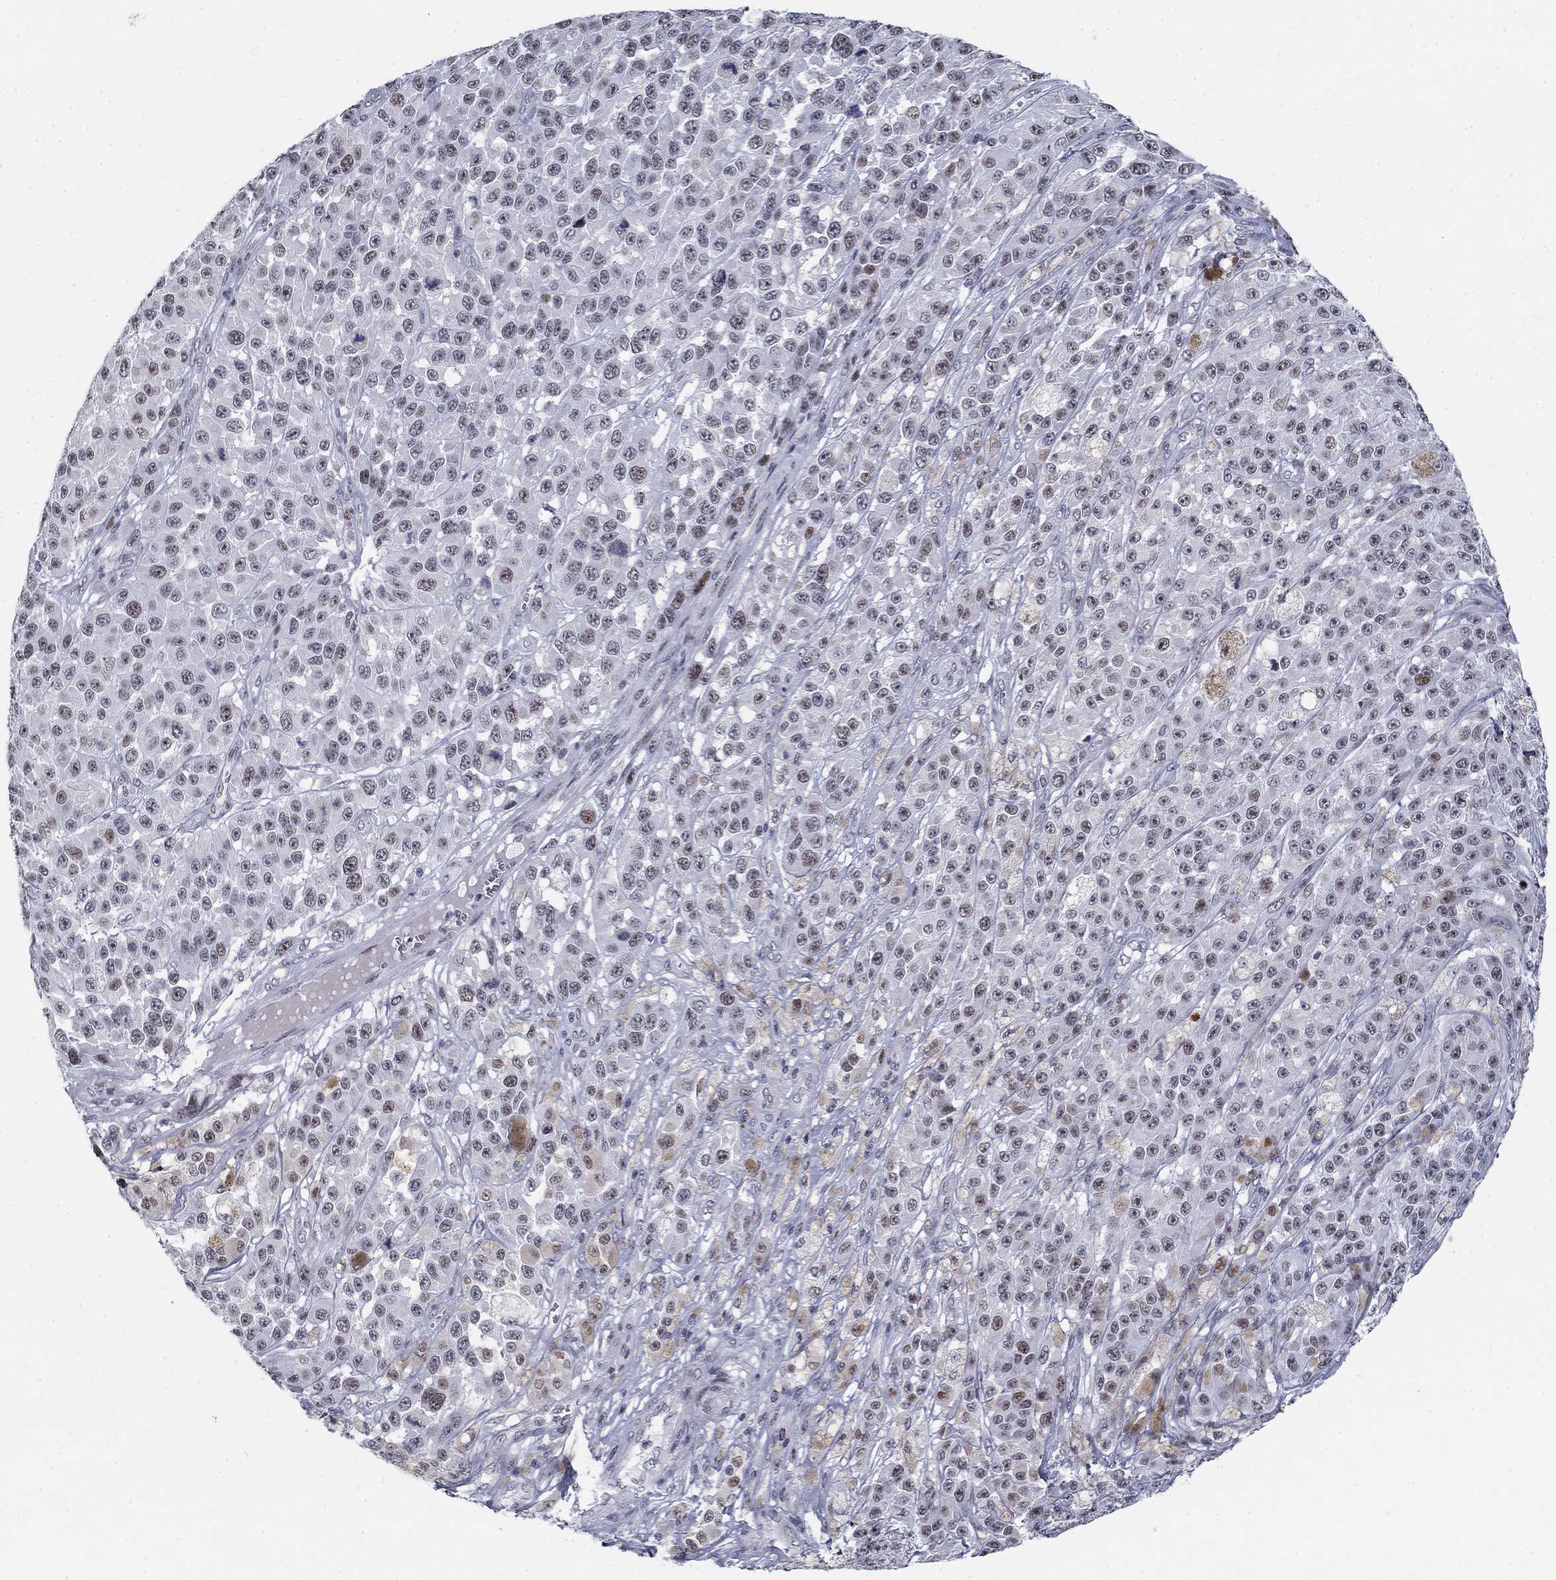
{"staining": {"intensity": "negative", "quantity": "none", "location": "none"}, "tissue": "melanoma", "cell_type": "Tumor cells", "image_type": "cancer", "snomed": [{"axis": "morphology", "description": "Malignant melanoma, NOS"}, {"axis": "topography", "description": "Skin"}], "caption": "An IHC photomicrograph of malignant melanoma is shown. There is no staining in tumor cells of malignant melanoma. (Stains: DAB IHC with hematoxylin counter stain, Microscopy: brightfield microscopy at high magnification).", "gene": "BHLHE22", "patient": {"sex": "female", "age": 58}}